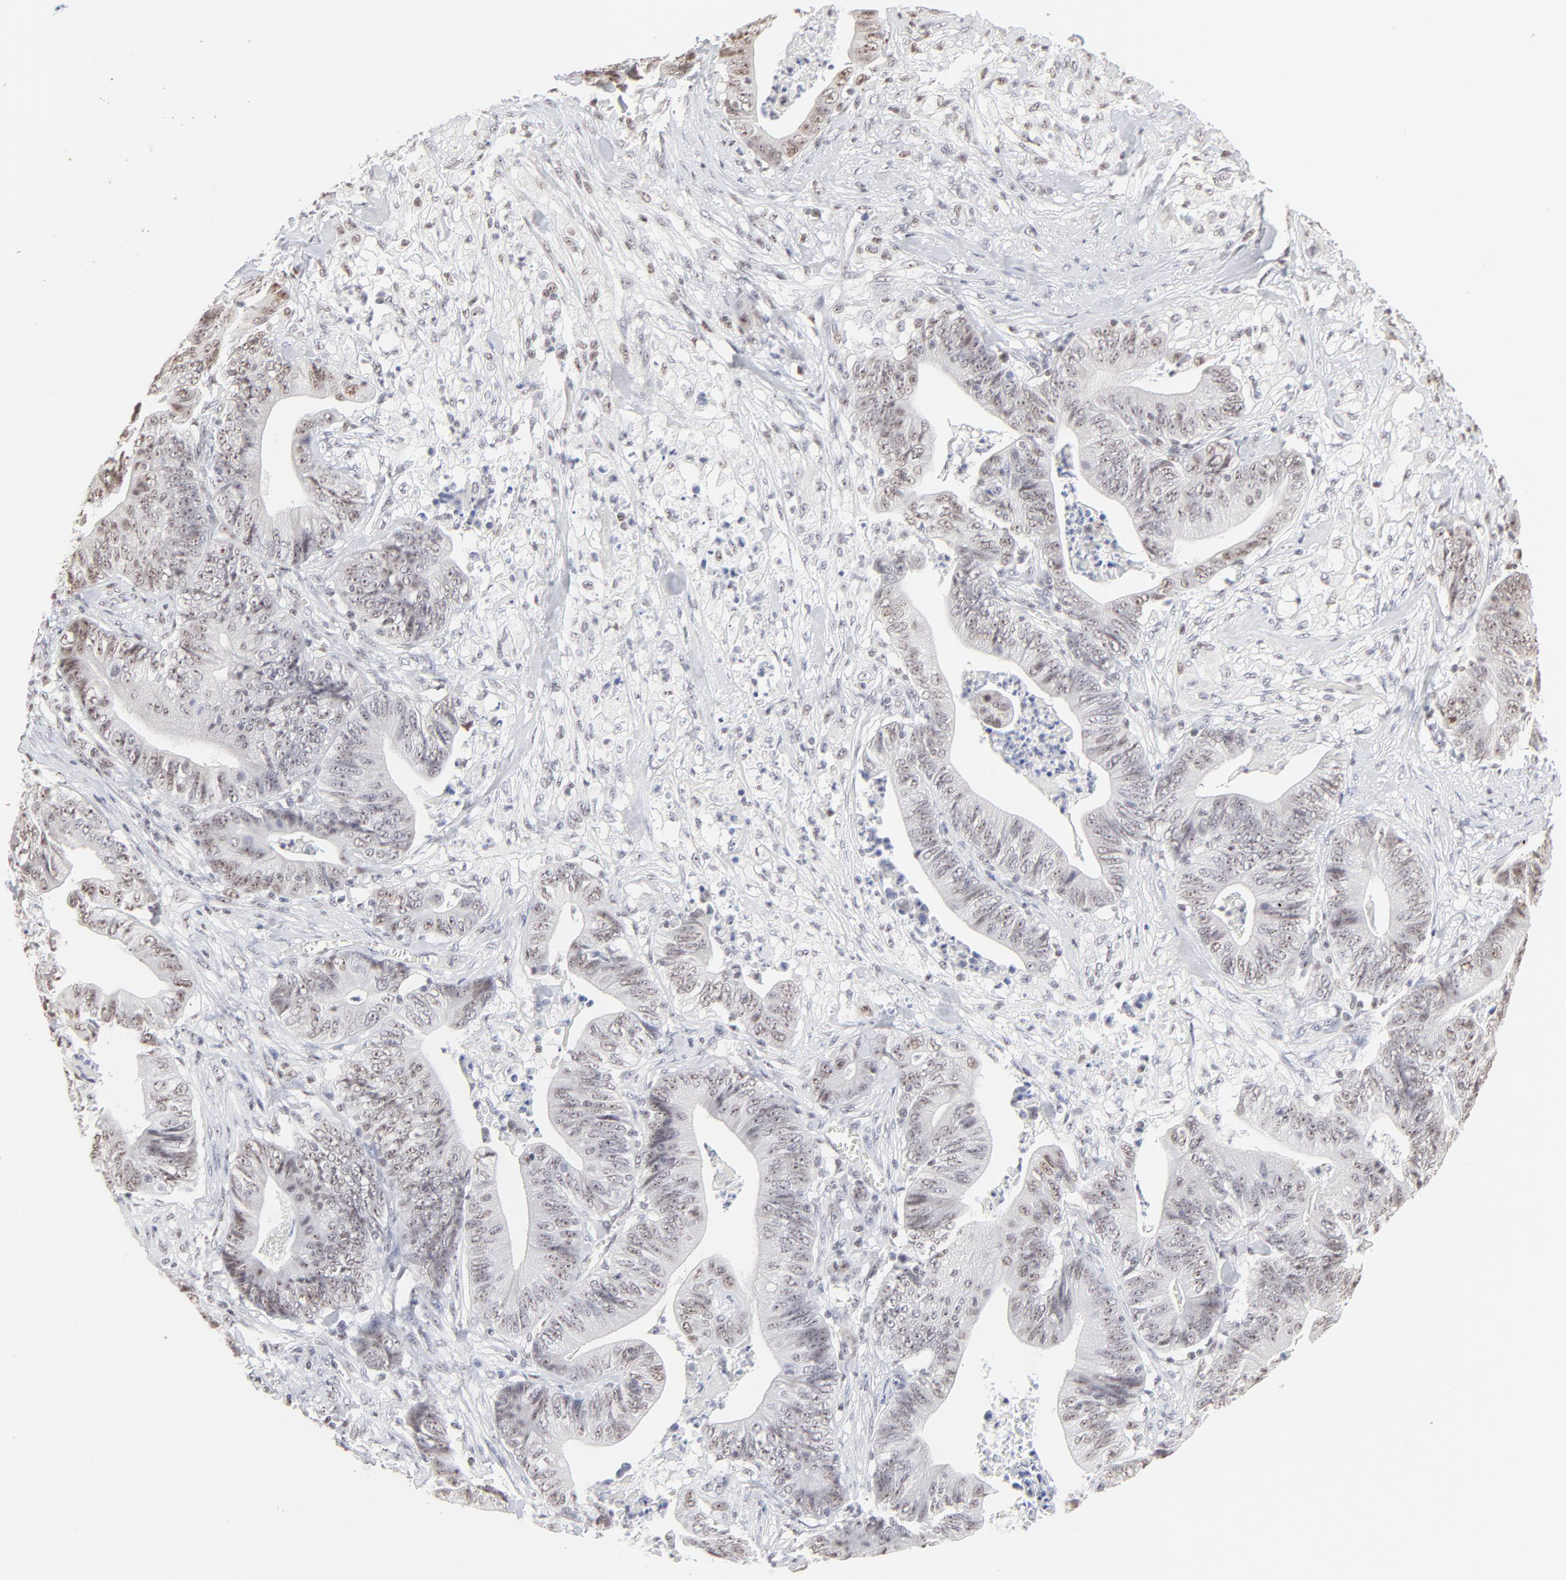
{"staining": {"intensity": "weak", "quantity": "<25%", "location": "nuclear"}, "tissue": "stomach cancer", "cell_type": "Tumor cells", "image_type": "cancer", "snomed": [{"axis": "morphology", "description": "Adenocarcinoma, NOS"}, {"axis": "topography", "description": "Stomach, lower"}], "caption": "IHC image of human adenocarcinoma (stomach) stained for a protein (brown), which reveals no positivity in tumor cells.", "gene": "NFIL3", "patient": {"sex": "female", "age": 86}}